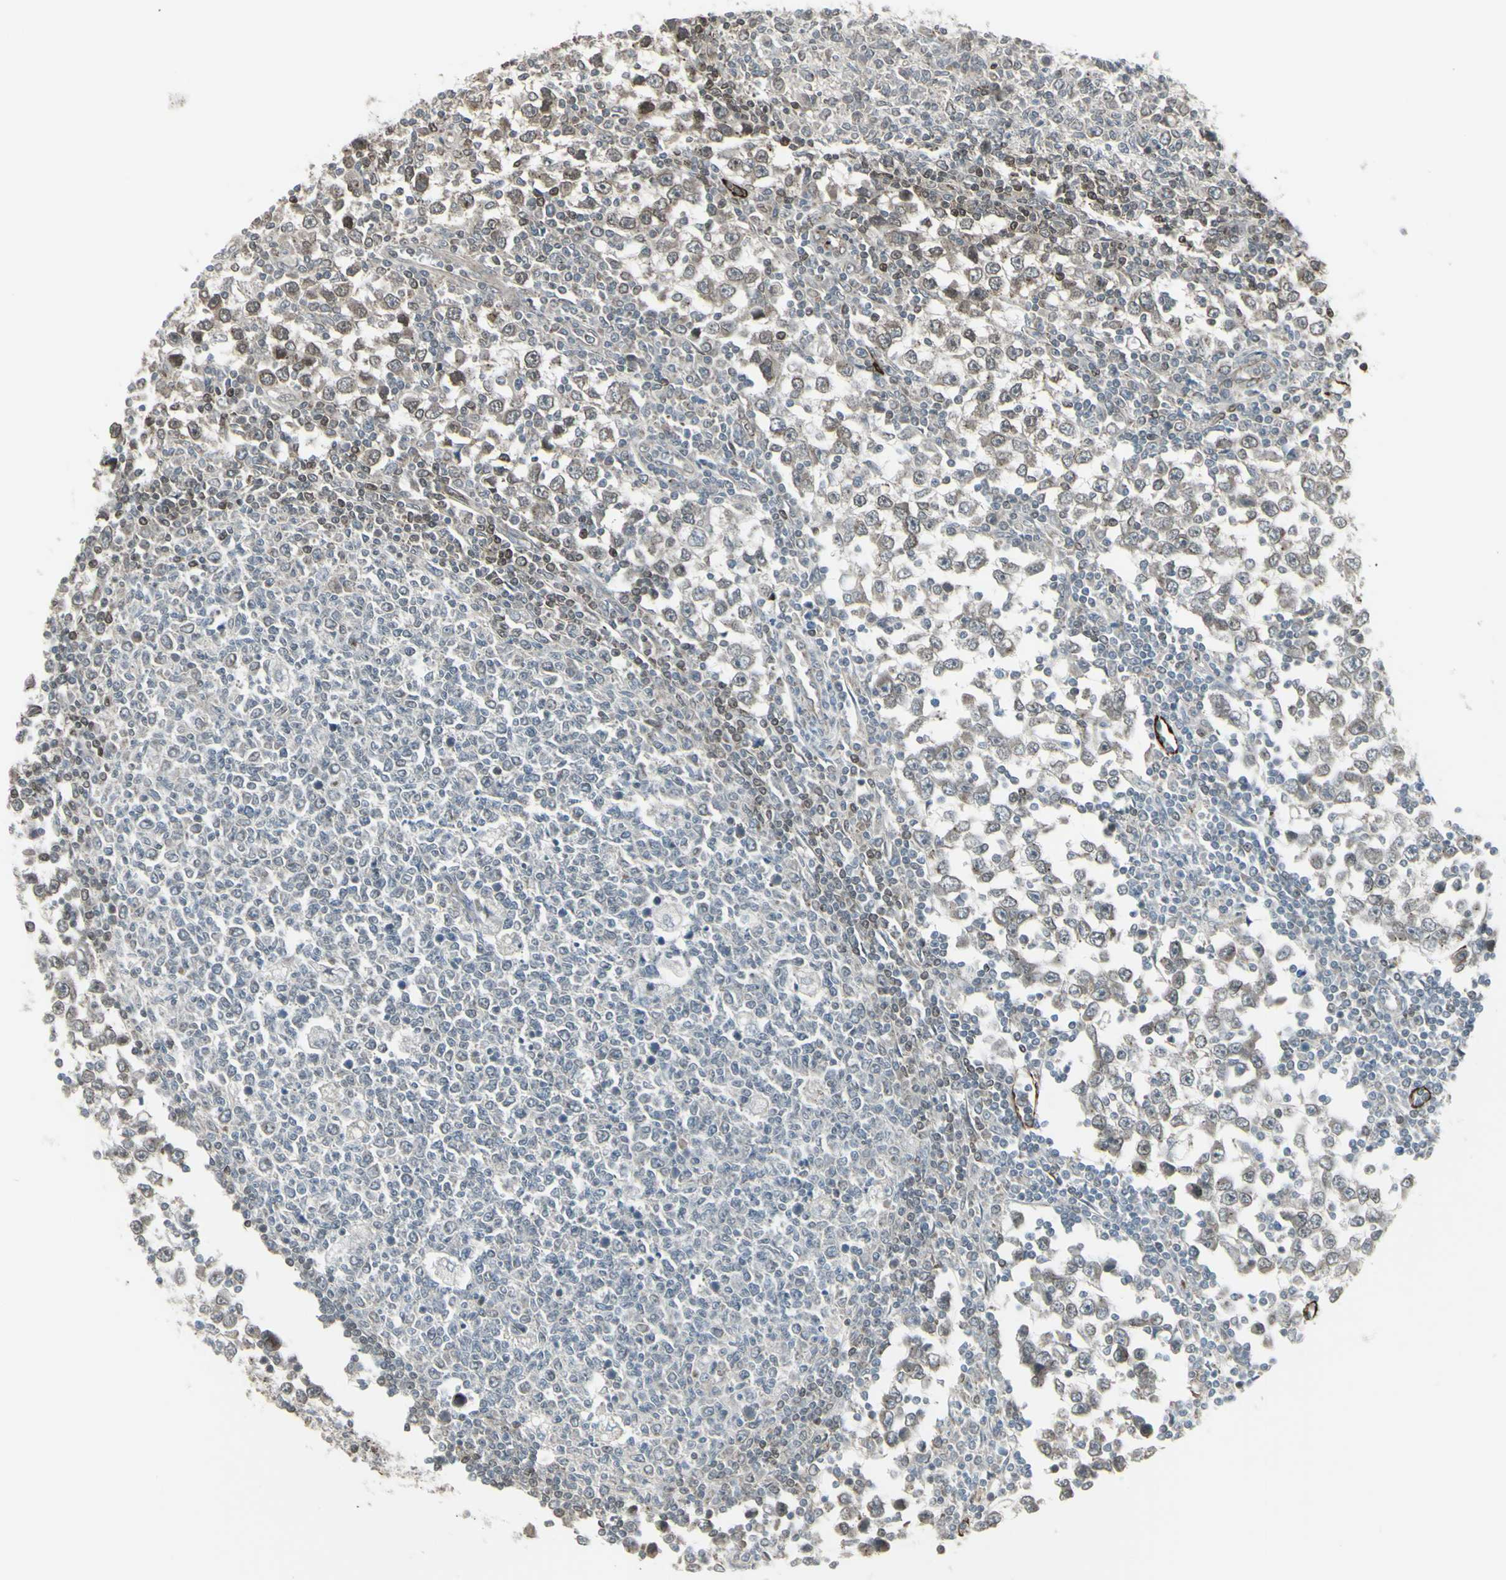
{"staining": {"intensity": "weak", "quantity": "25%-75%", "location": "cytoplasmic/membranous,nuclear"}, "tissue": "testis cancer", "cell_type": "Tumor cells", "image_type": "cancer", "snomed": [{"axis": "morphology", "description": "Seminoma, NOS"}, {"axis": "topography", "description": "Testis"}], "caption": "This is an image of immunohistochemistry (IHC) staining of testis seminoma, which shows weak positivity in the cytoplasmic/membranous and nuclear of tumor cells.", "gene": "DTX3L", "patient": {"sex": "male", "age": 65}}